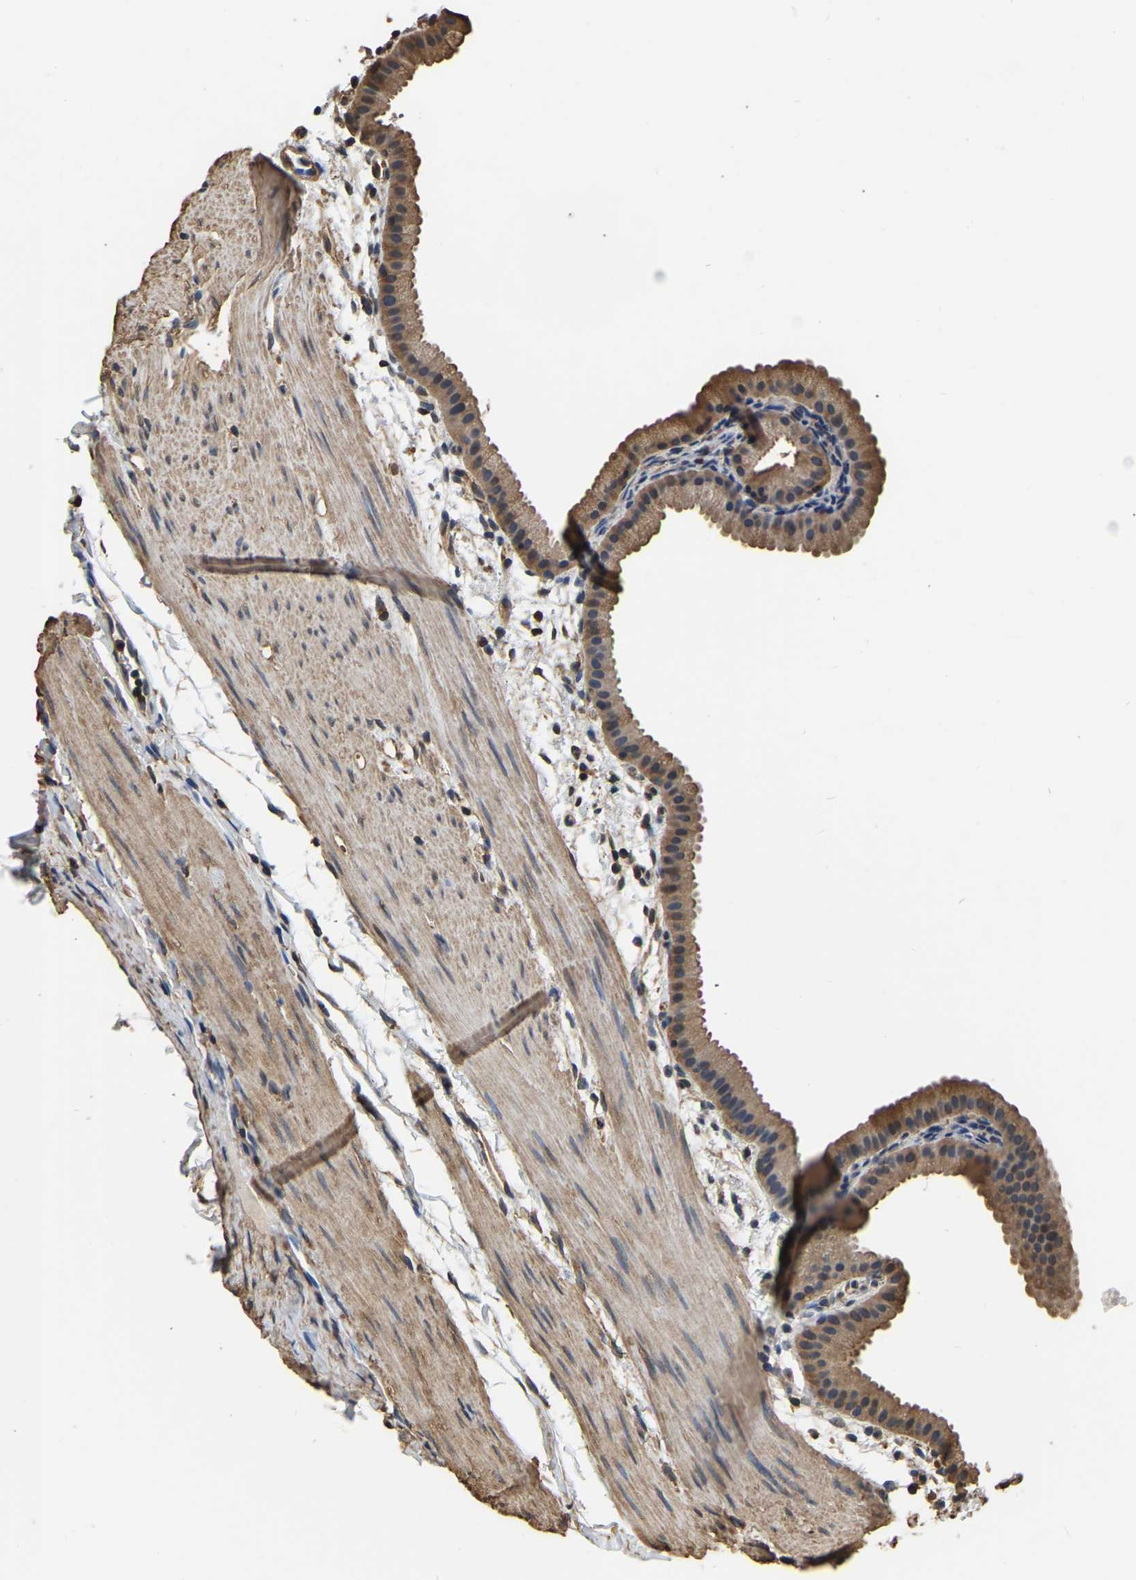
{"staining": {"intensity": "weak", "quantity": ">75%", "location": "cytoplasmic/membranous"}, "tissue": "gallbladder", "cell_type": "Glandular cells", "image_type": "normal", "snomed": [{"axis": "morphology", "description": "Normal tissue, NOS"}, {"axis": "topography", "description": "Gallbladder"}], "caption": "IHC staining of normal gallbladder, which reveals low levels of weak cytoplasmic/membranous positivity in about >75% of glandular cells indicating weak cytoplasmic/membranous protein positivity. The staining was performed using DAB (3,3'-diaminobenzidine) (brown) for protein detection and nuclei were counterstained in hematoxylin (blue).", "gene": "LDHB", "patient": {"sex": "female", "age": 64}}